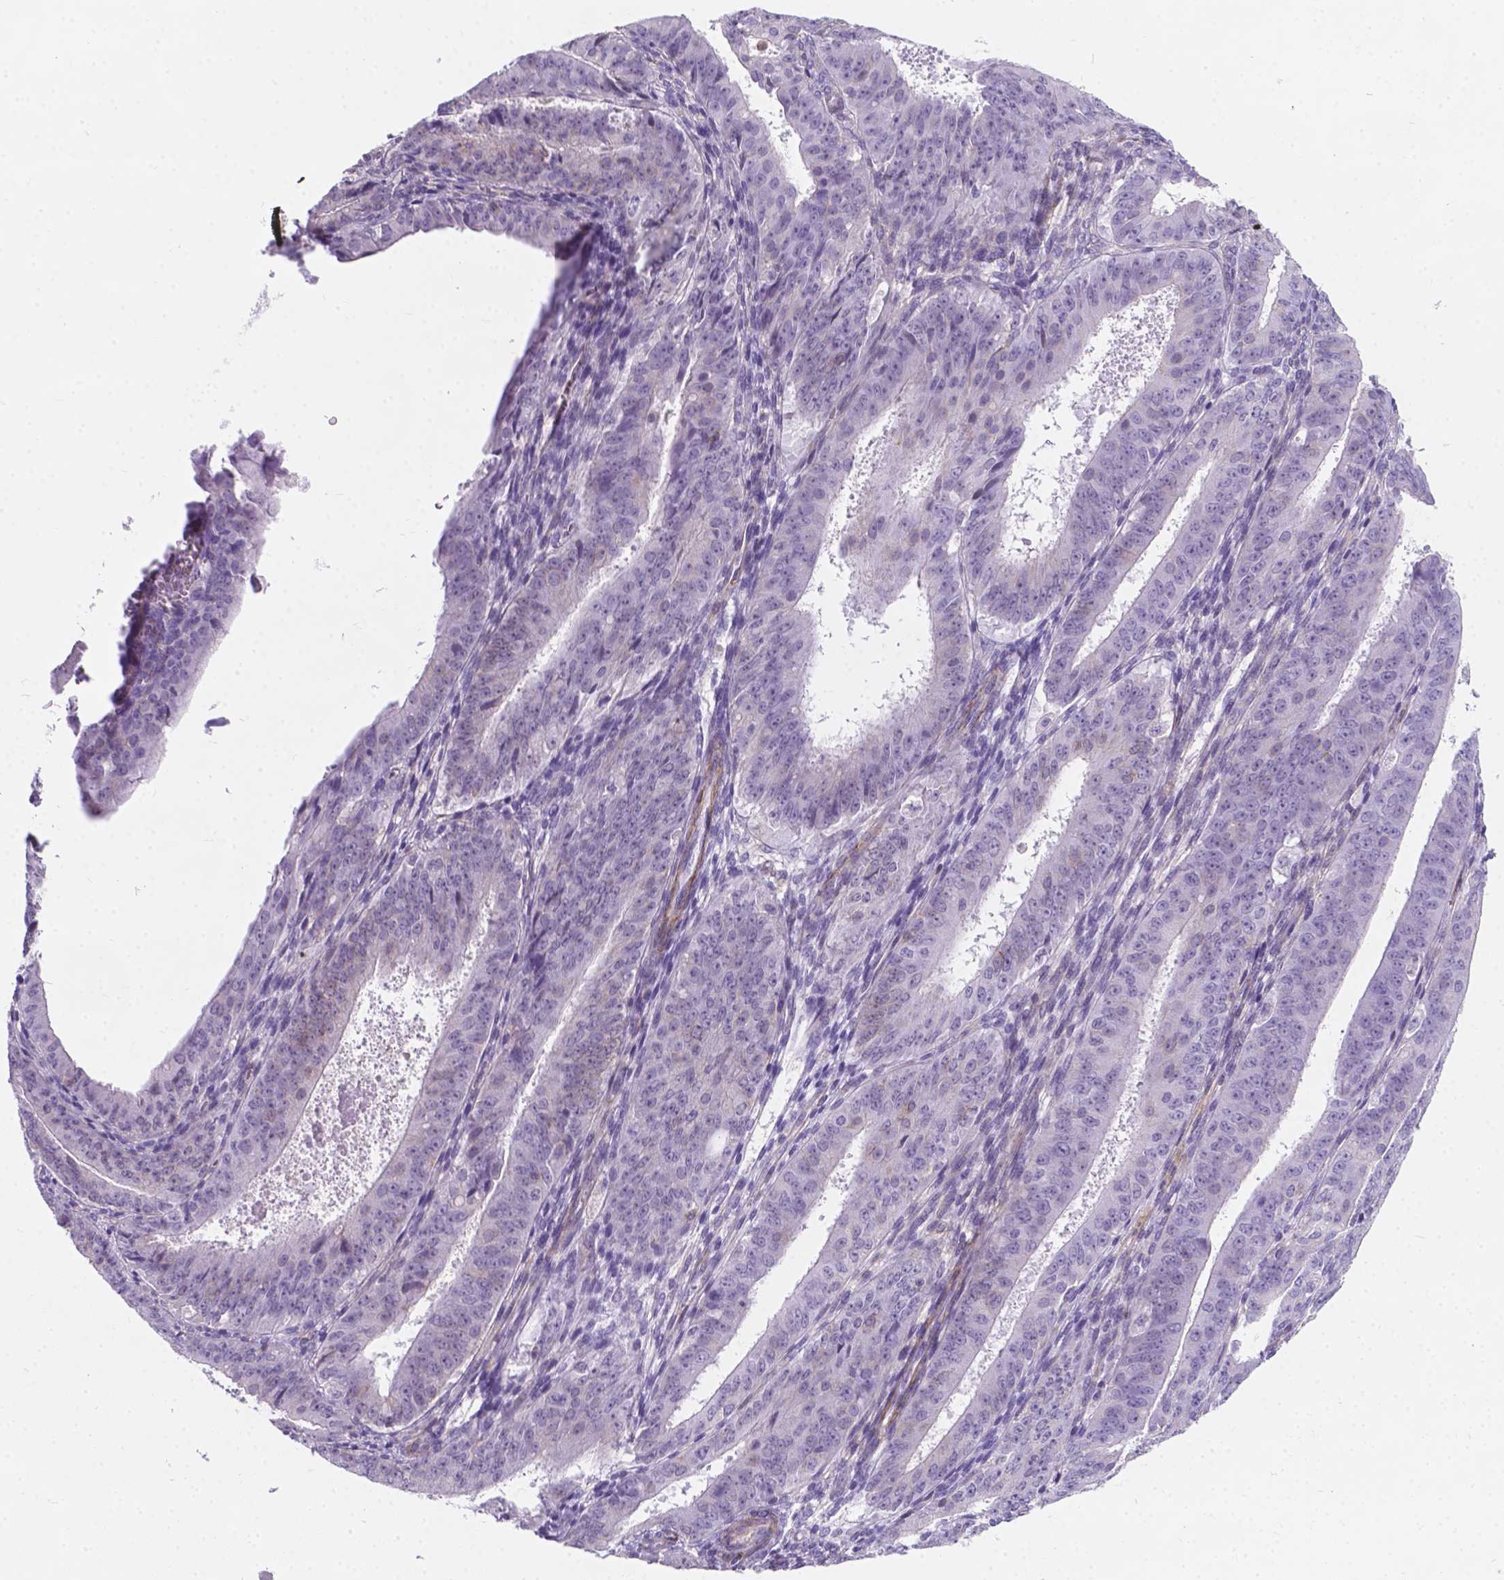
{"staining": {"intensity": "negative", "quantity": "none", "location": "none"}, "tissue": "ovarian cancer", "cell_type": "Tumor cells", "image_type": "cancer", "snomed": [{"axis": "morphology", "description": "Carcinoma, endometroid"}, {"axis": "topography", "description": "Ovary"}], "caption": "The histopathology image exhibits no significant positivity in tumor cells of ovarian cancer.", "gene": "KIAA0040", "patient": {"sex": "female", "age": 42}}